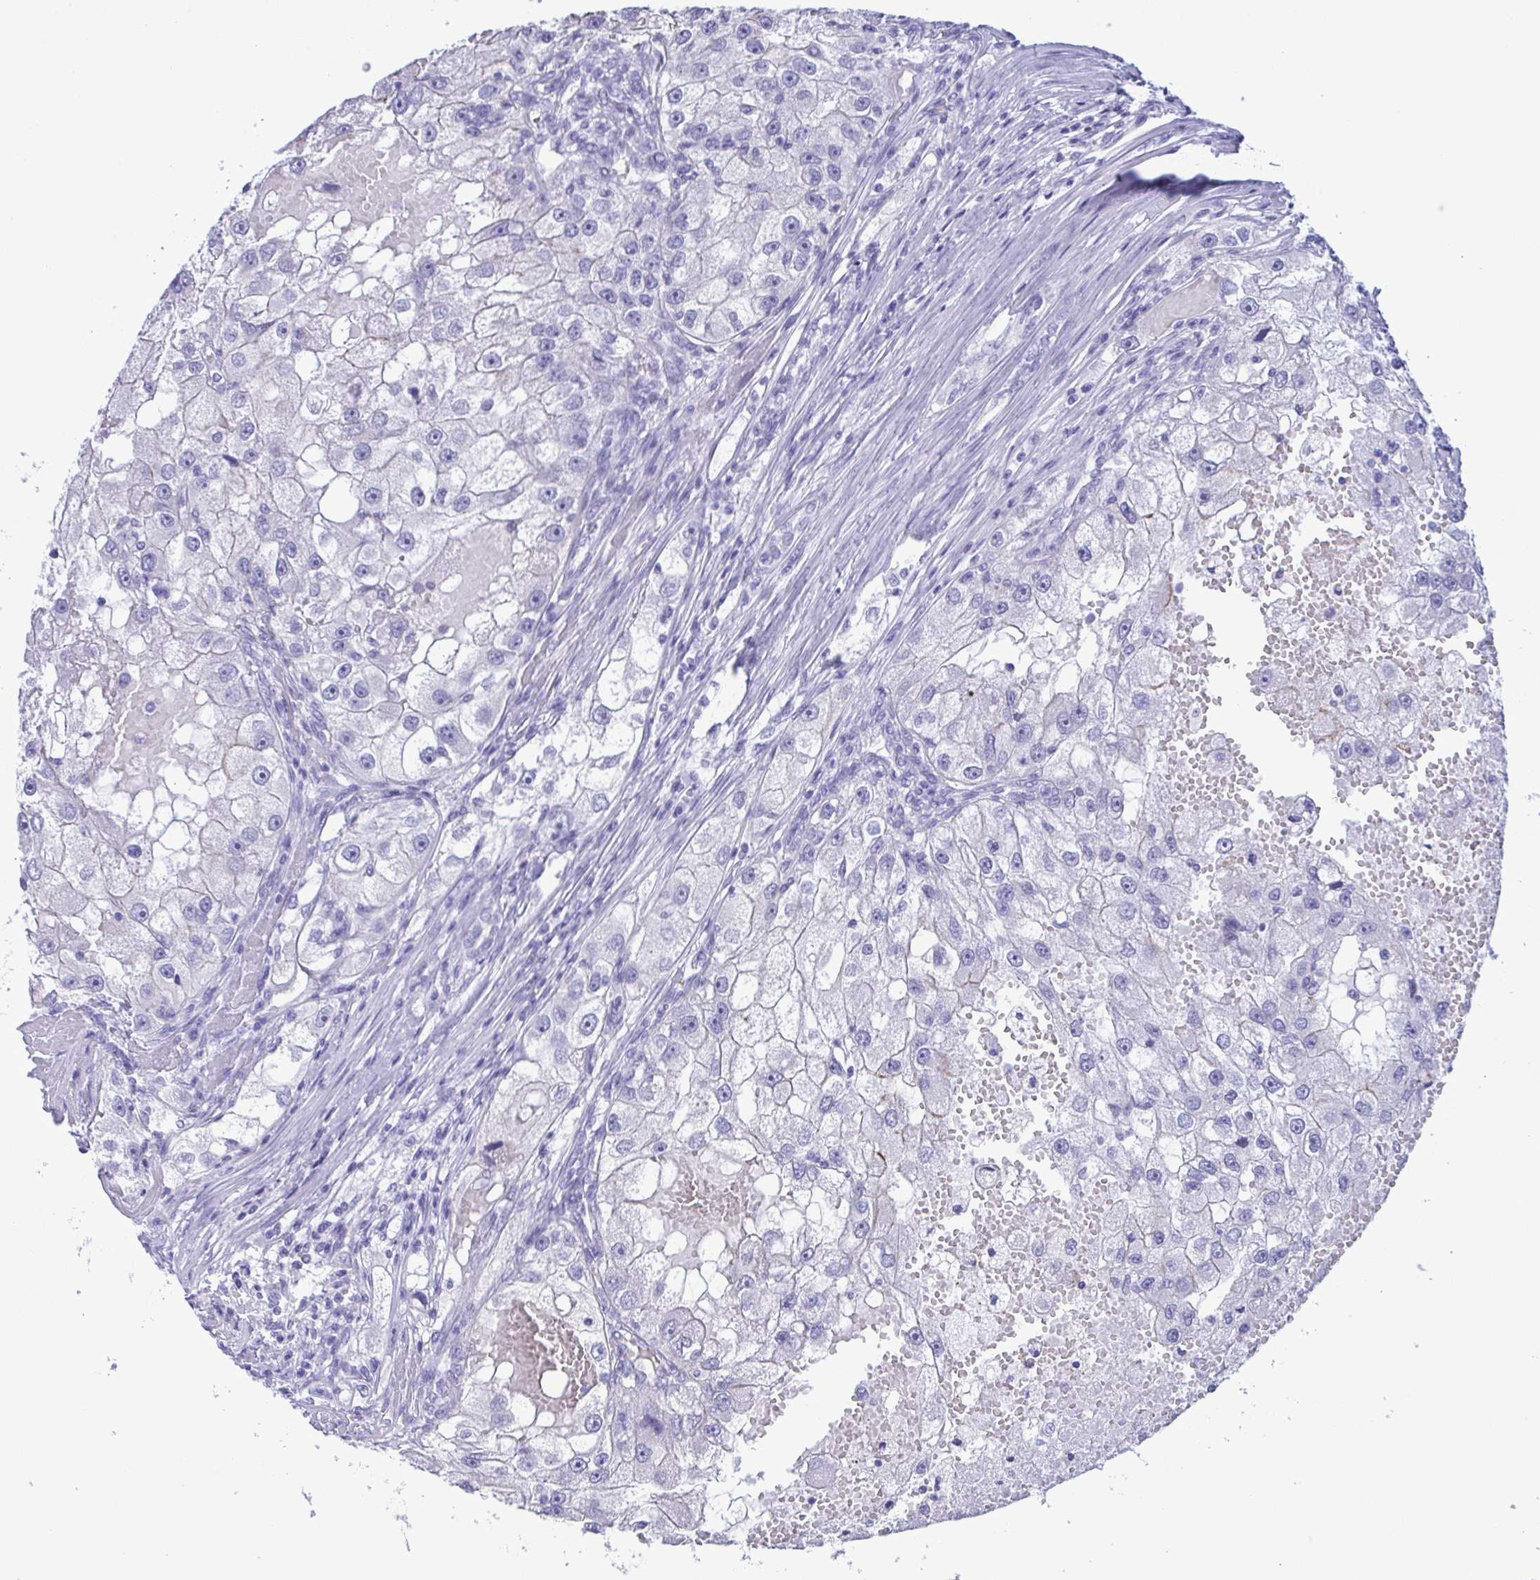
{"staining": {"intensity": "negative", "quantity": "none", "location": "none"}, "tissue": "renal cancer", "cell_type": "Tumor cells", "image_type": "cancer", "snomed": [{"axis": "morphology", "description": "Adenocarcinoma, NOS"}, {"axis": "topography", "description": "Kidney"}], "caption": "A photomicrograph of human renal cancer (adenocarcinoma) is negative for staining in tumor cells. (IHC, brightfield microscopy, high magnification).", "gene": "TSPY2", "patient": {"sex": "male", "age": 63}}